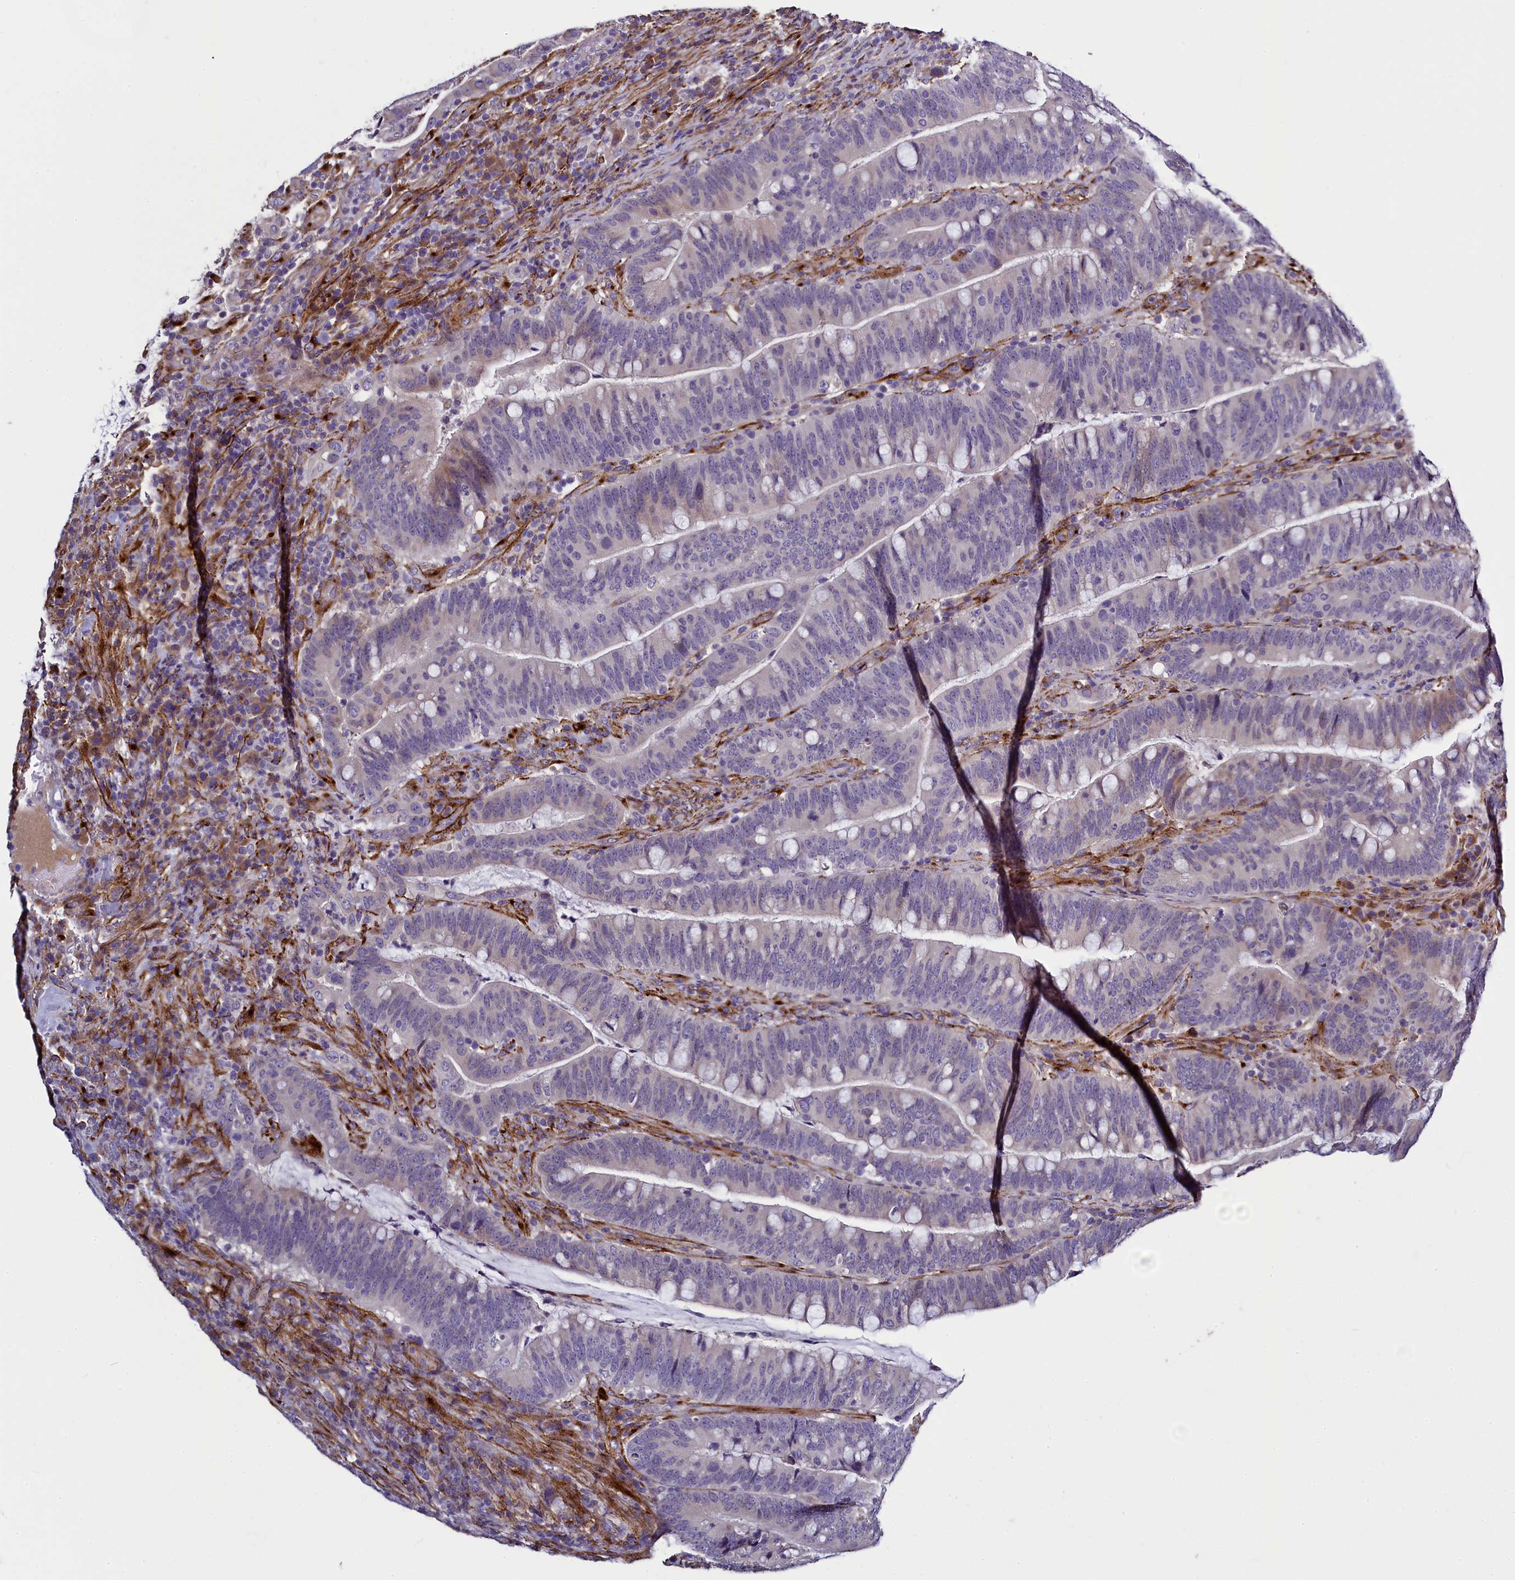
{"staining": {"intensity": "negative", "quantity": "none", "location": "none"}, "tissue": "colorectal cancer", "cell_type": "Tumor cells", "image_type": "cancer", "snomed": [{"axis": "morphology", "description": "Adenocarcinoma, NOS"}, {"axis": "topography", "description": "Colon"}], "caption": "Immunohistochemical staining of colorectal adenocarcinoma displays no significant expression in tumor cells.", "gene": "MRC2", "patient": {"sex": "female", "age": 66}}